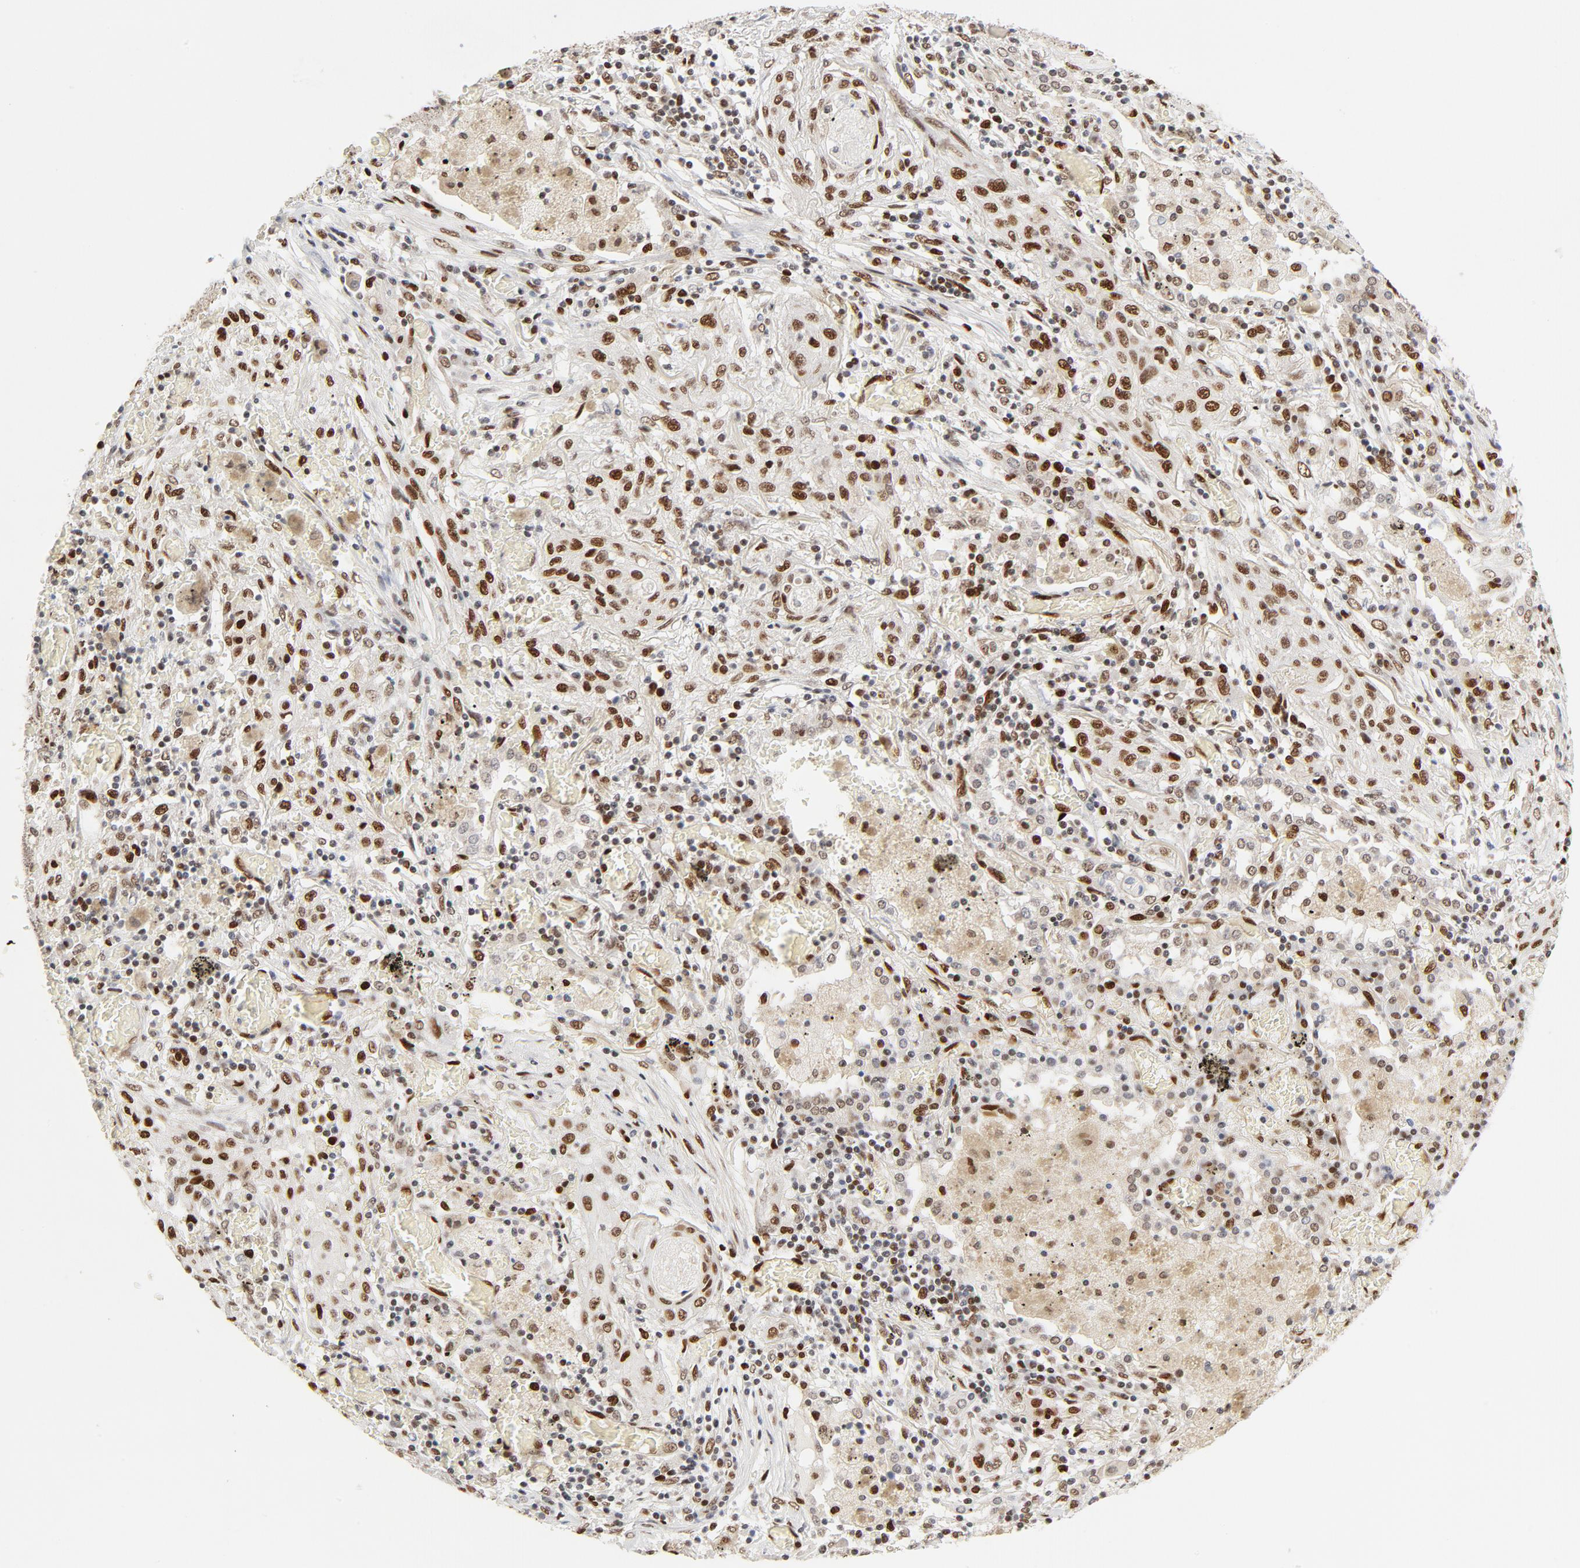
{"staining": {"intensity": "strong", "quantity": "25%-75%", "location": "nuclear"}, "tissue": "lung cancer", "cell_type": "Tumor cells", "image_type": "cancer", "snomed": [{"axis": "morphology", "description": "Squamous cell carcinoma, NOS"}, {"axis": "topography", "description": "Lung"}], "caption": "A high-resolution photomicrograph shows immunohistochemistry (IHC) staining of lung squamous cell carcinoma, which reveals strong nuclear expression in approximately 25%-75% of tumor cells.", "gene": "MEF2A", "patient": {"sex": "female", "age": 47}}